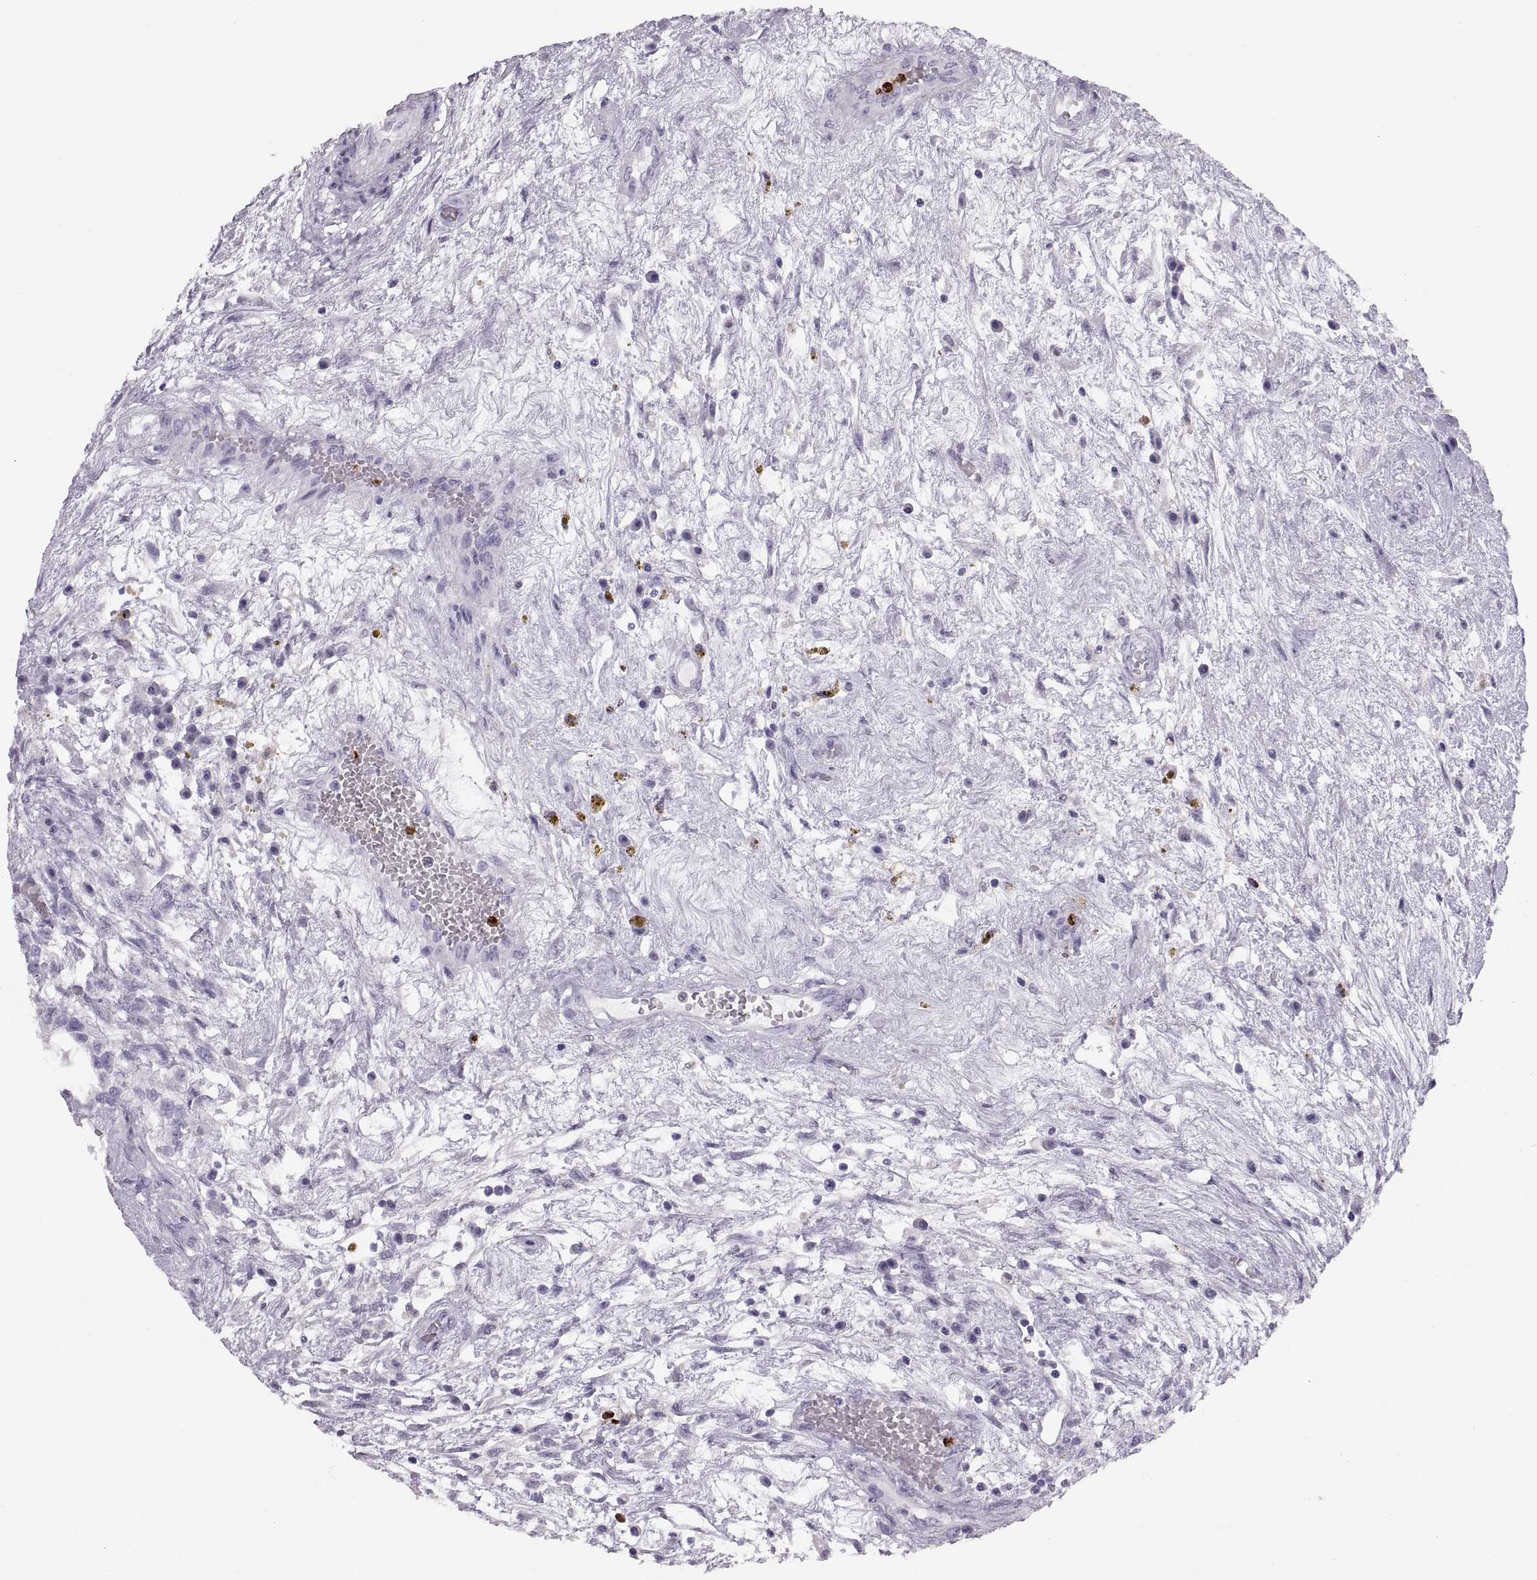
{"staining": {"intensity": "negative", "quantity": "none", "location": "none"}, "tissue": "testis cancer", "cell_type": "Tumor cells", "image_type": "cancer", "snomed": [{"axis": "morphology", "description": "Normal tissue, NOS"}, {"axis": "morphology", "description": "Carcinoma, Embryonal, NOS"}, {"axis": "topography", "description": "Testis"}], "caption": "Testis cancer was stained to show a protein in brown. There is no significant expression in tumor cells.", "gene": "MILR1", "patient": {"sex": "male", "age": 32}}